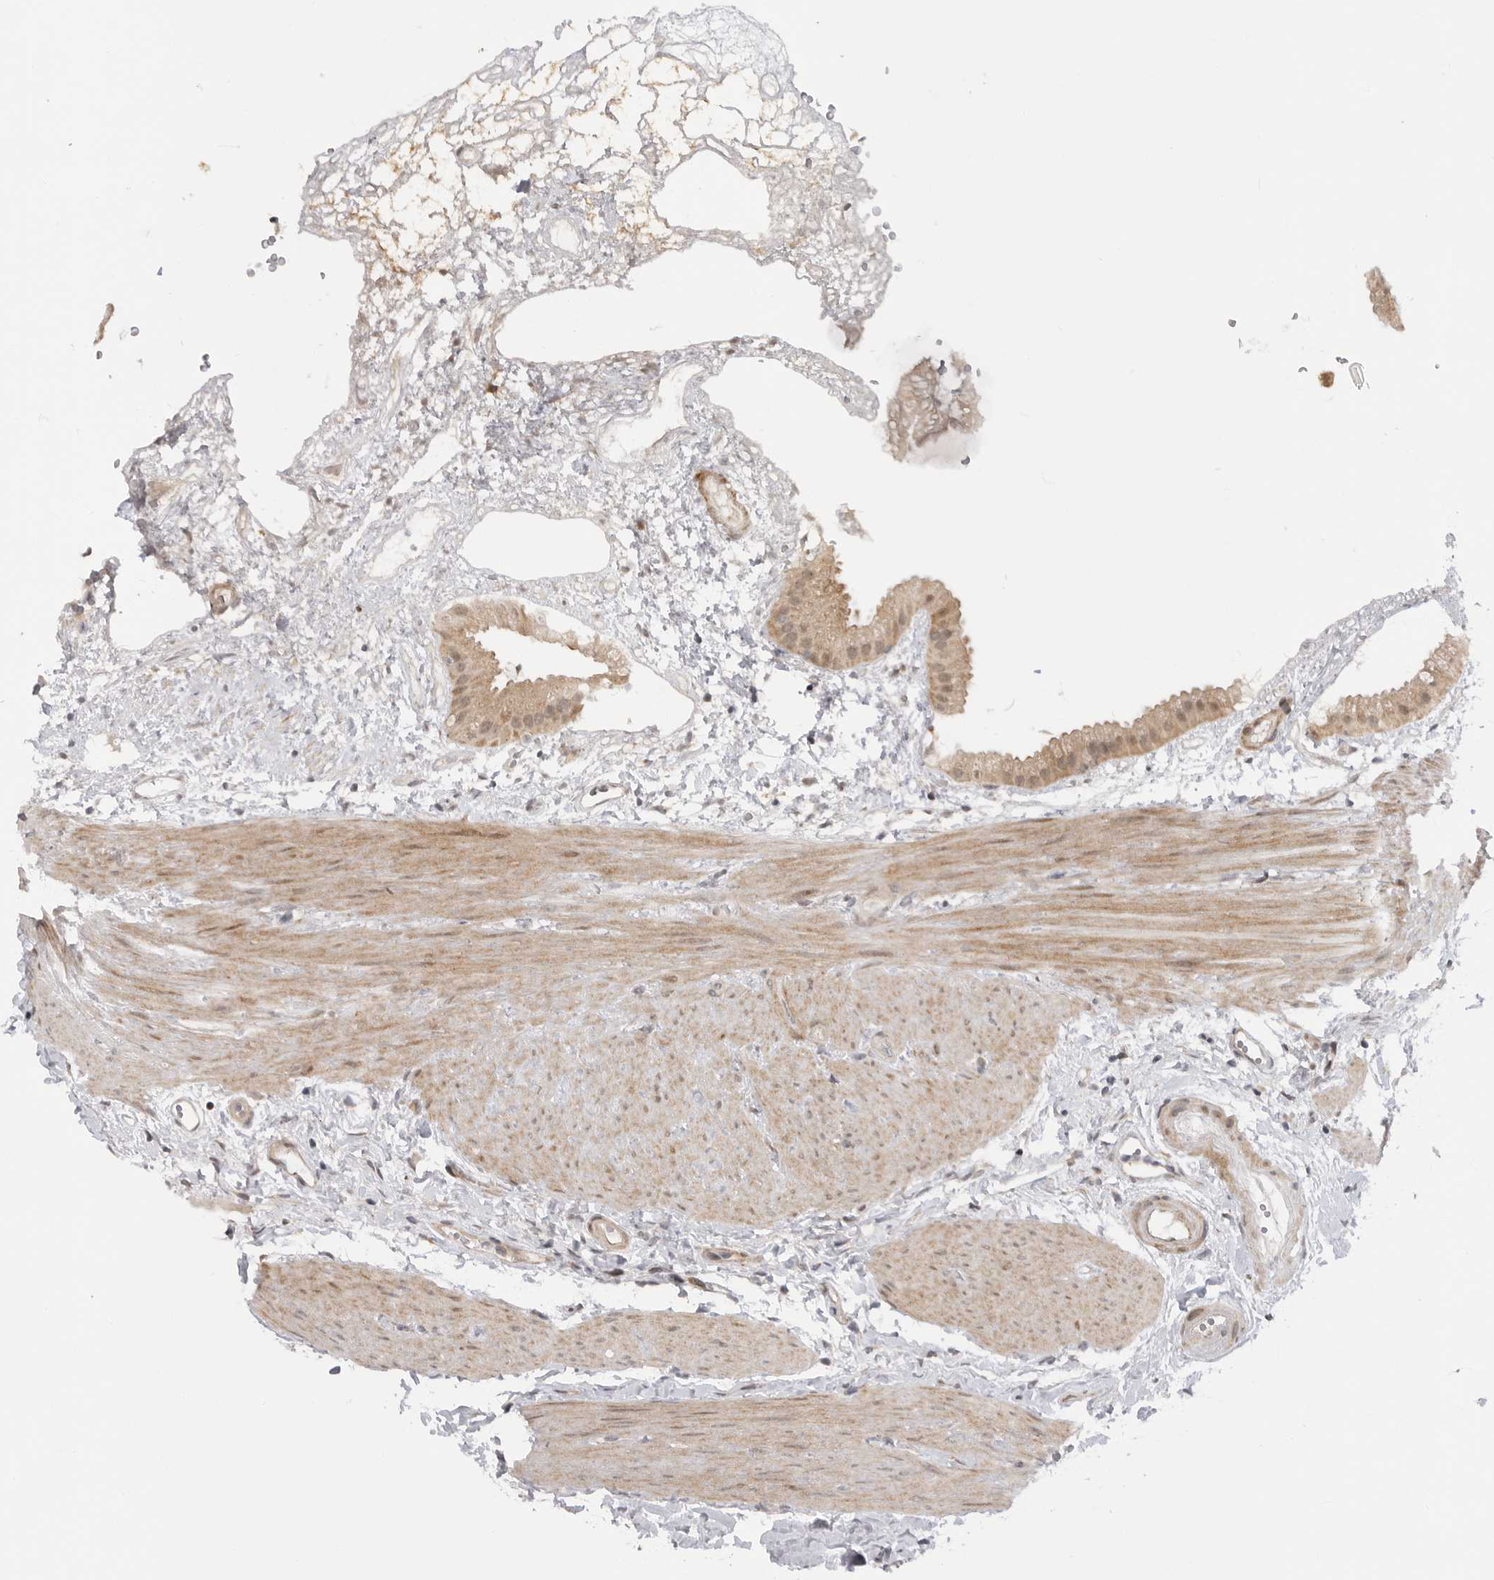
{"staining": {"intensity": "moderate", "quantity": ">75%", "location": "cytoplasmic/membranous"}, "tissue": "gallbladder", "cell_type": "Glandular cells", "image_type": "normal", "snomed": [{"axis": "morphology", "description": "Normal tissue, NOS"}, {"axis": "topography", "description": "Gallbladder"}], "caption": "Immunohistochemistry (IHC) (DAB (3,3'-diaminobenzidine)) staining of benign gallbladder exhibits moderate cytoplasmic/membranous protein staining in about >75% of glandular cells.", "gene": "GGT6", "patient": {"sex": "female", "age": 64}}